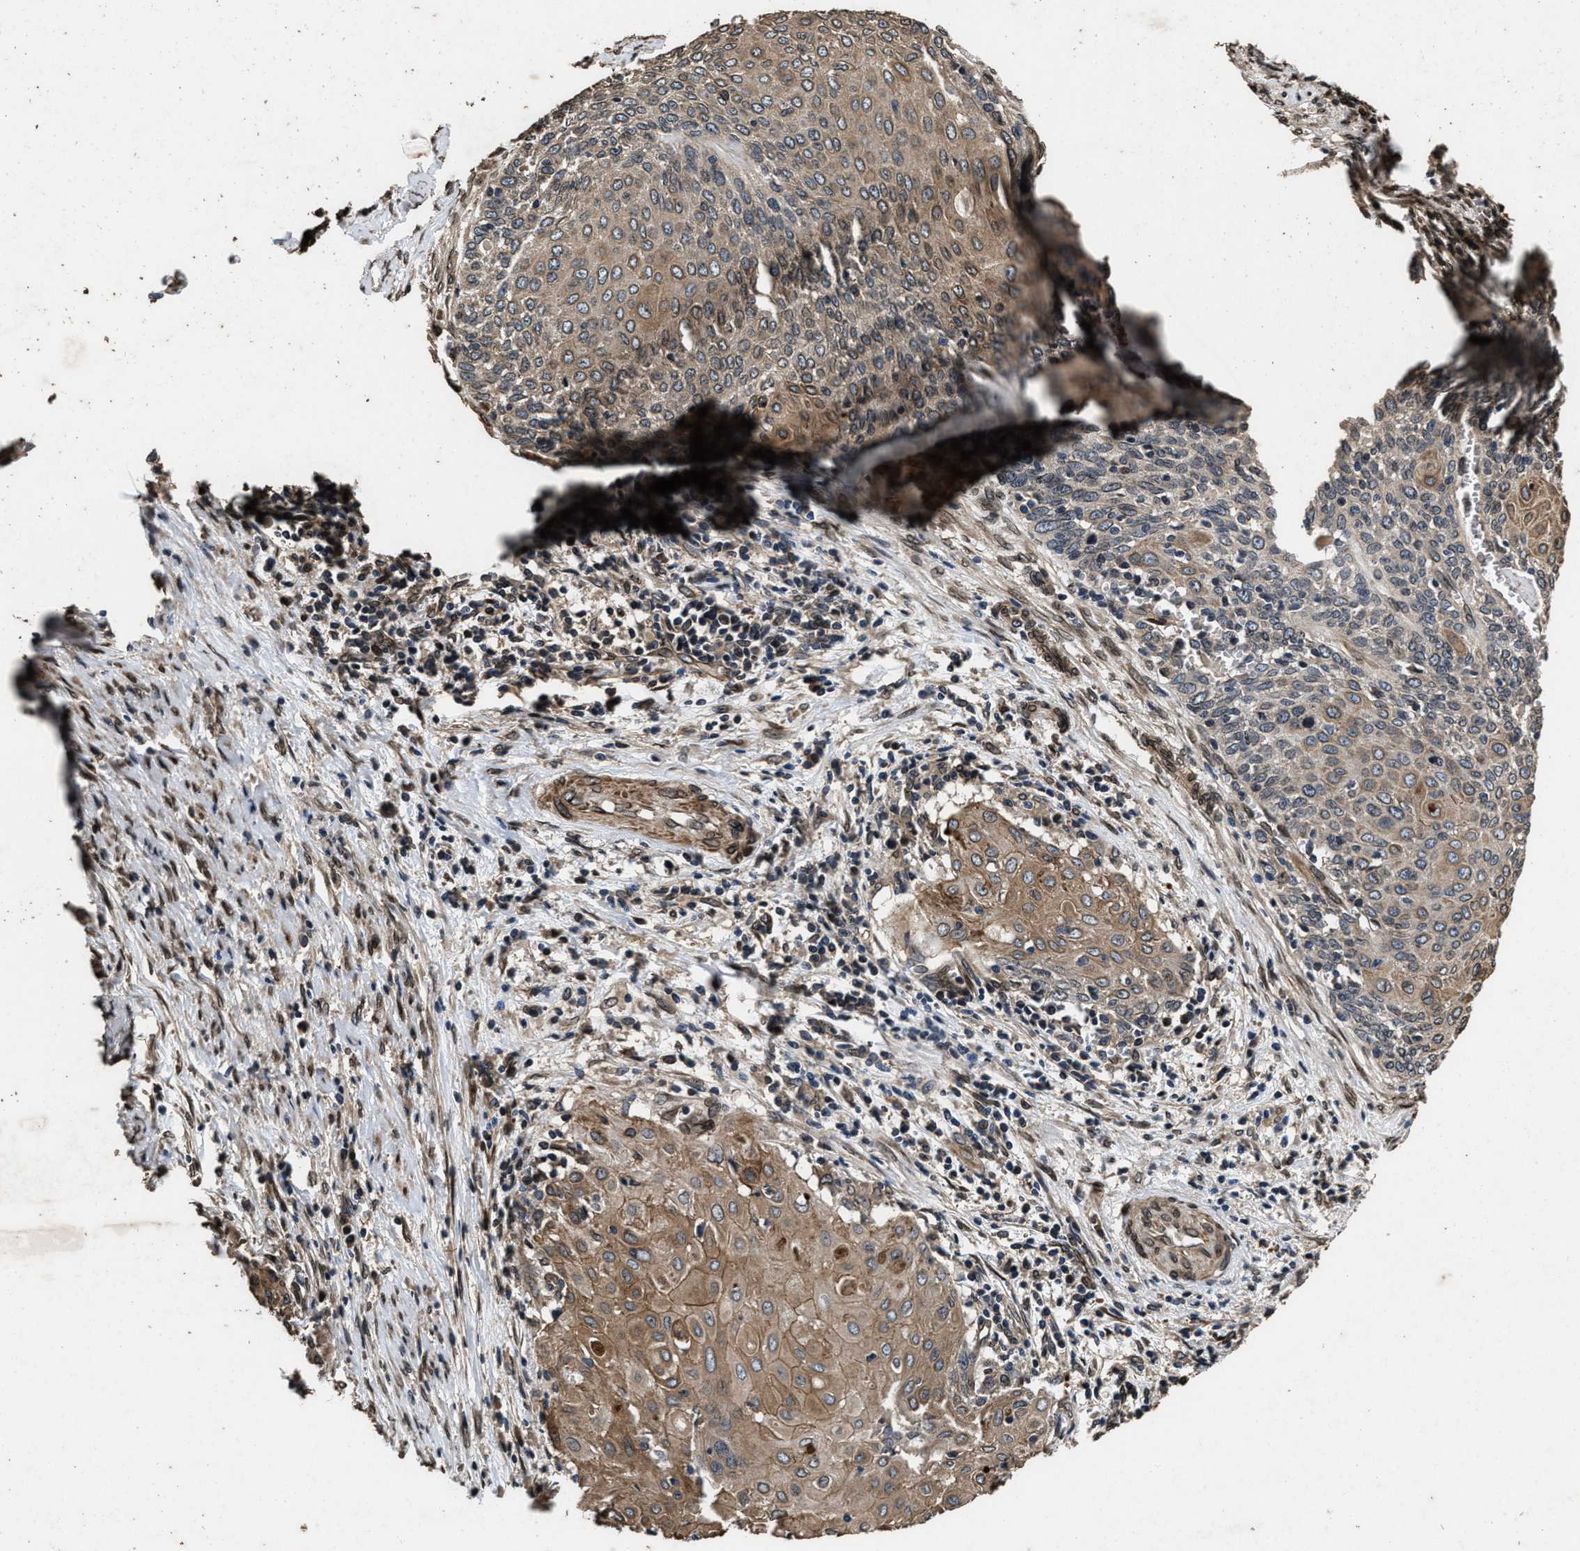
{"staining": {"intensity": "moderate", "quantity": ">75%", "location": "cytoplasmic/membranous"}, "tissue": "cervical cancer", "cell_type": "Tumor cells", "image_type": "cancer", "snomed": [{"axis": "morphology", "description": "Squamous cell carcinoma, NOS"}, {"axis": "topography", "description": "Cervix"}], "caption": "Cervical squamous cell carcinoma stained with a protein marker displays moderate staining in tumor cells.", "gene": "ACCS", "patient": {"sex": "female", "age": 39}}